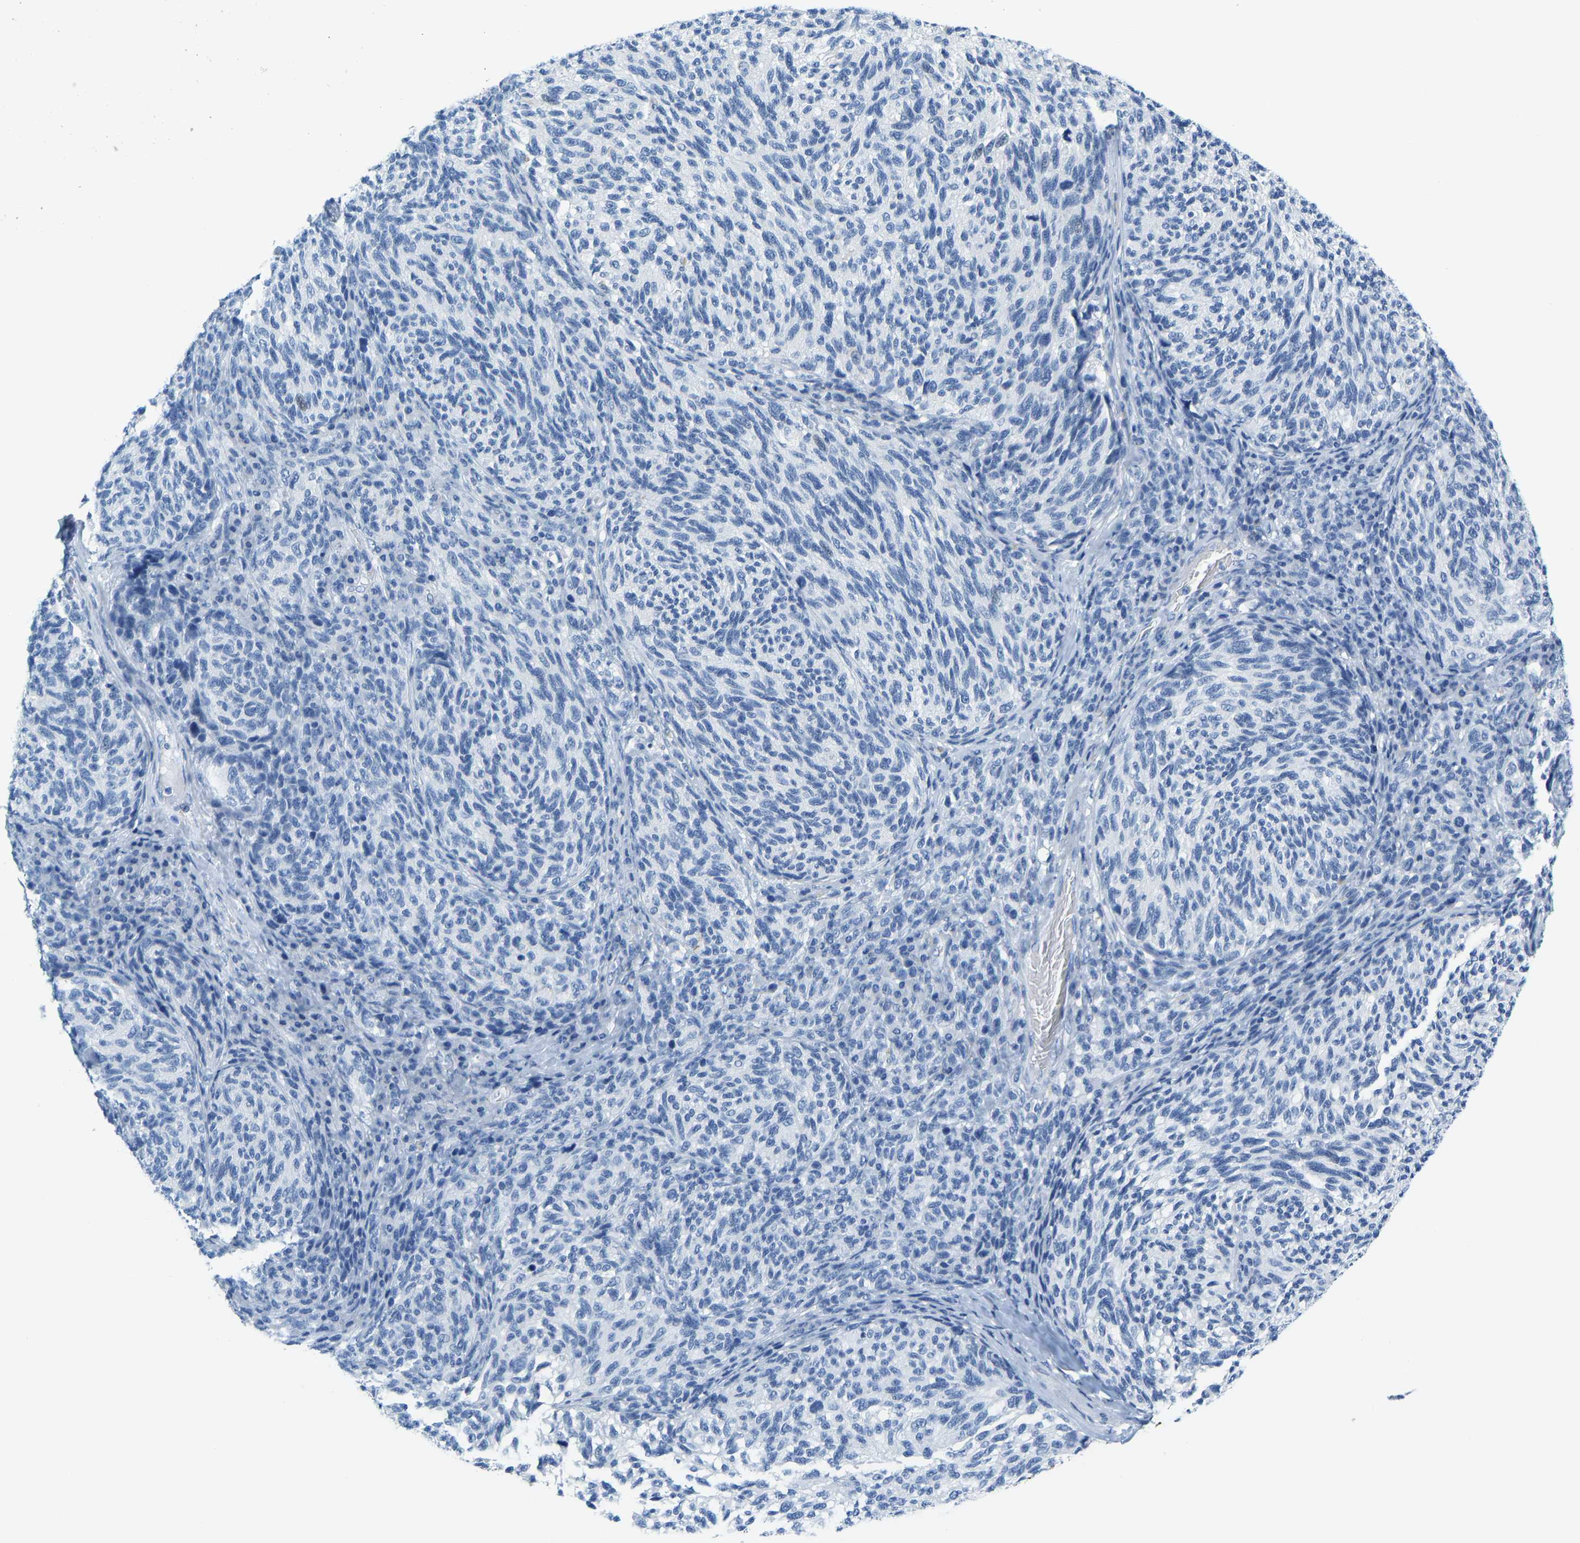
{"staining": {"intensity": "negative", "quantity": "none", "location": "none"}, "tissue": "melanoma", "cell_type": "Tumor cells", "image_type": "cancer", "snomed": [{"axis": "morphology", "description": "Malignant melanoma, NOS"}, {"axis": "topography", "description": "Skin"}], "caption": "The IHC histopathology image has no significant expression in tumor cells of melanoma tissue.", "gene": "SERPINB3", "patient": {"sex": "female", "age": 73}}